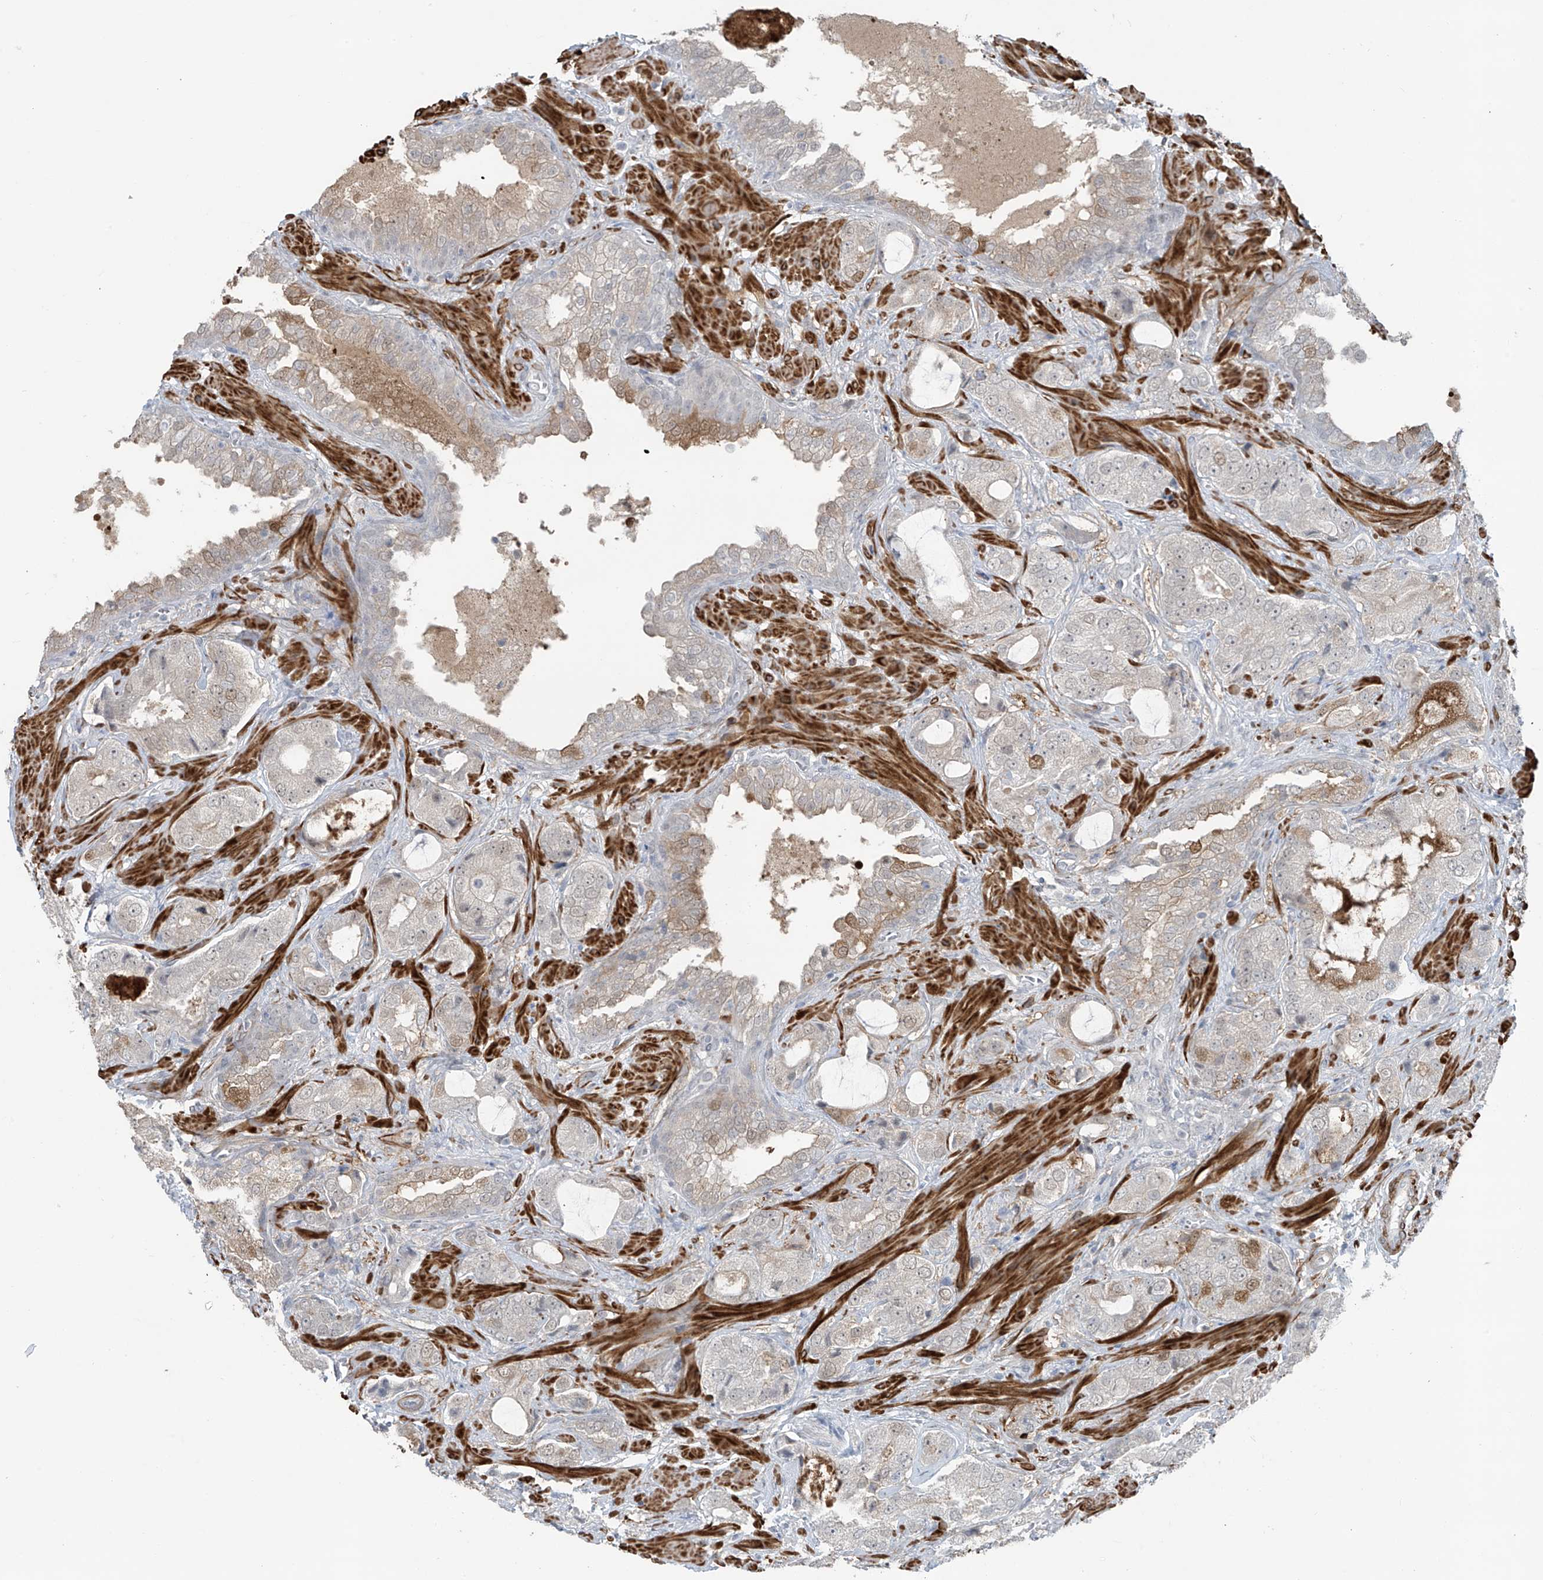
{"staining": {"intensity": "weak", "quantity": "<25%", "location": "cytoplasmic/membranous"}, "tissue": "prostate cancer", "cell_type": "Tumor cells", "image_type": "cancer", "snomed": [{"axis": "morphology", "description": "Normal tissue, NOS"}, {"axis": "morphology", "description": "Adenocarcinoma, High grade"}, {"axis": "topography", "description": "Prostate"}, {"axis": "topography", "description": "Peripheral nerve tissue"}], "caption": "Immunohistochemical staining of prostate cancer (adenocarcinoma (high-grade)) reveals no significant expression in tumor cells.", "gene": "RASGEF1A", "patient": {"sex": "male", "age": 59}}